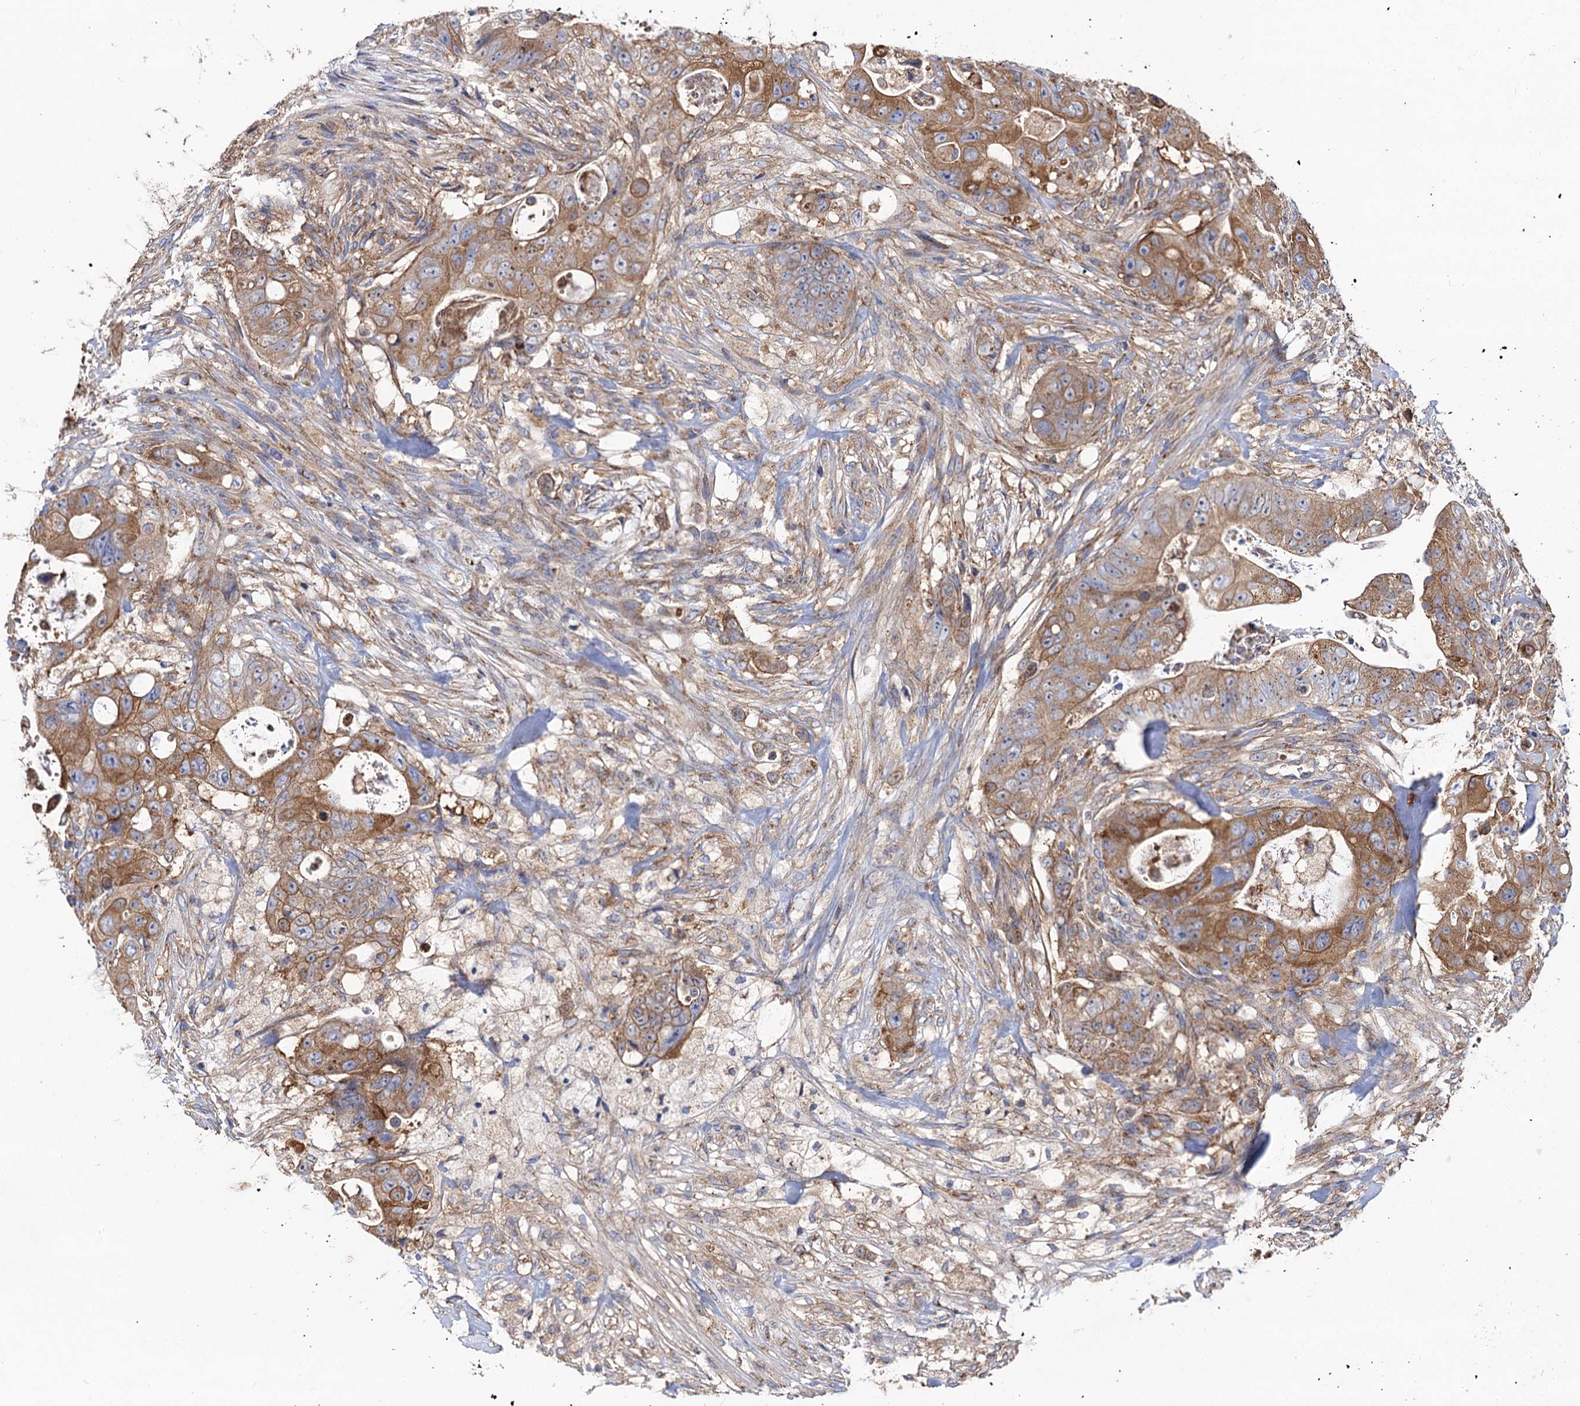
{"staining": {"intensity": "moderate", "quantity": ">75%", "location": "cytoplasmic/membranous"}, "tissue": "colorectal cancer", "cell_type": "Tumor cells", "image_type": "cancer", "snomed": [{"axis": "morphology", "description": "Adenocarcinoma, NOS"}, {"axis": "topography", "description": "Colon"}], "caption": "Immunohistochemistry (IHC) micrograph of human adenocarcinoma (colorectal) stained for a protein (brown), which reveals medium levels of moderate cytoplasmic/membranous positivity in approximately >75% of tumor cells.", "gene": "DYDC1", "patient": {"sex": "female", "age": 46}}